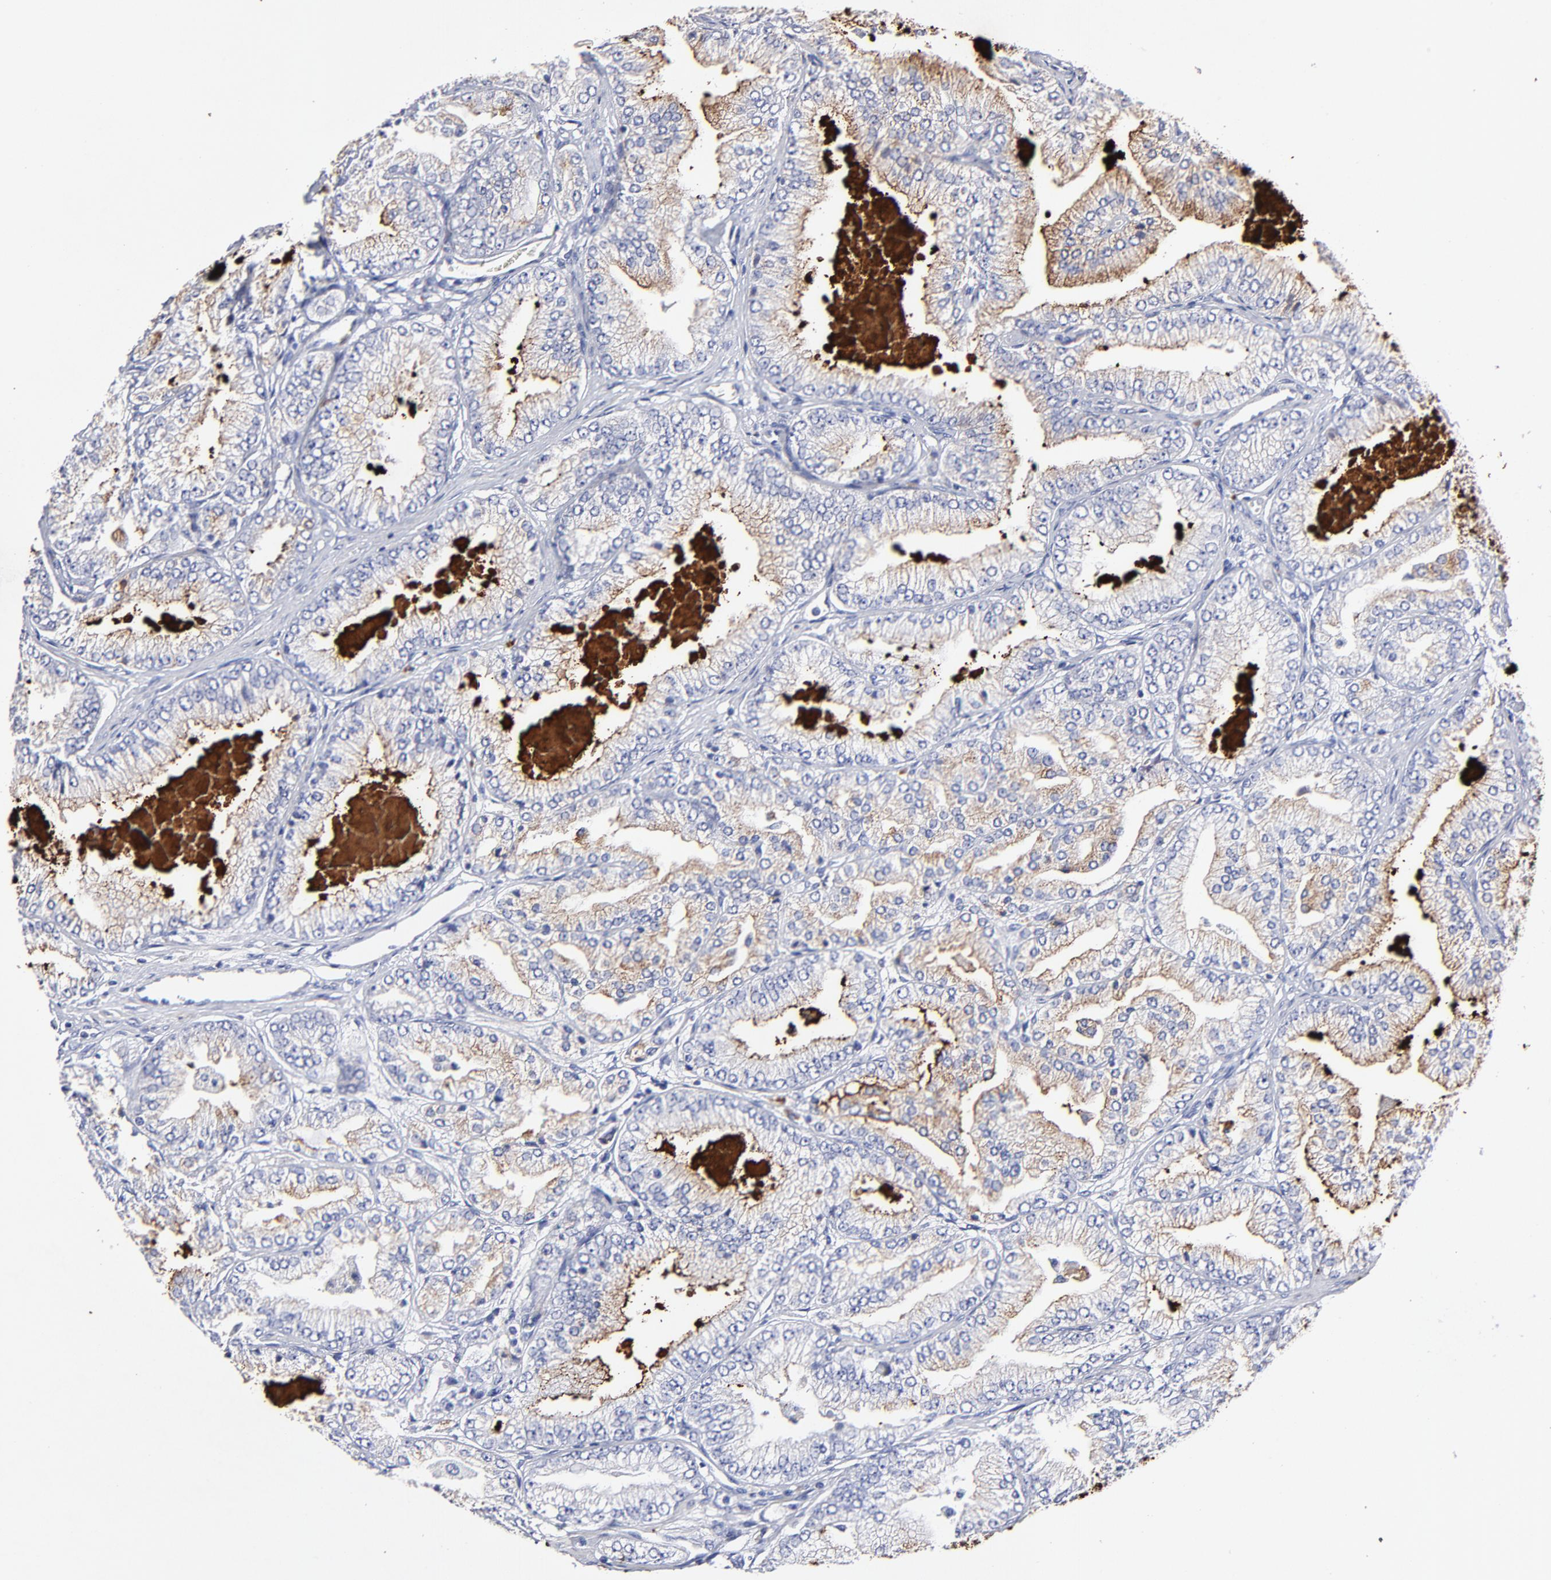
{"staining": {"intensity": "moderate", "quantity": "<25%", "location": "cytoplasmic/membranous"}, "tissue": "prostate cancer", "cell_type": "Tumor cells", "image_type": "cancer", "snomed": [{"axis": "morphology", "description": "Adenocarcinoma, High grade"}, {"axis": "topography", "description": "Prostate"}], "caption": "Protein expression analysis of human prostate cancer reveals moderate cytoplasmic/membranous positivity in about <25% of tumor cells.", "gene": "BTG2", "patient": {"sex": "male", "age": 61}}